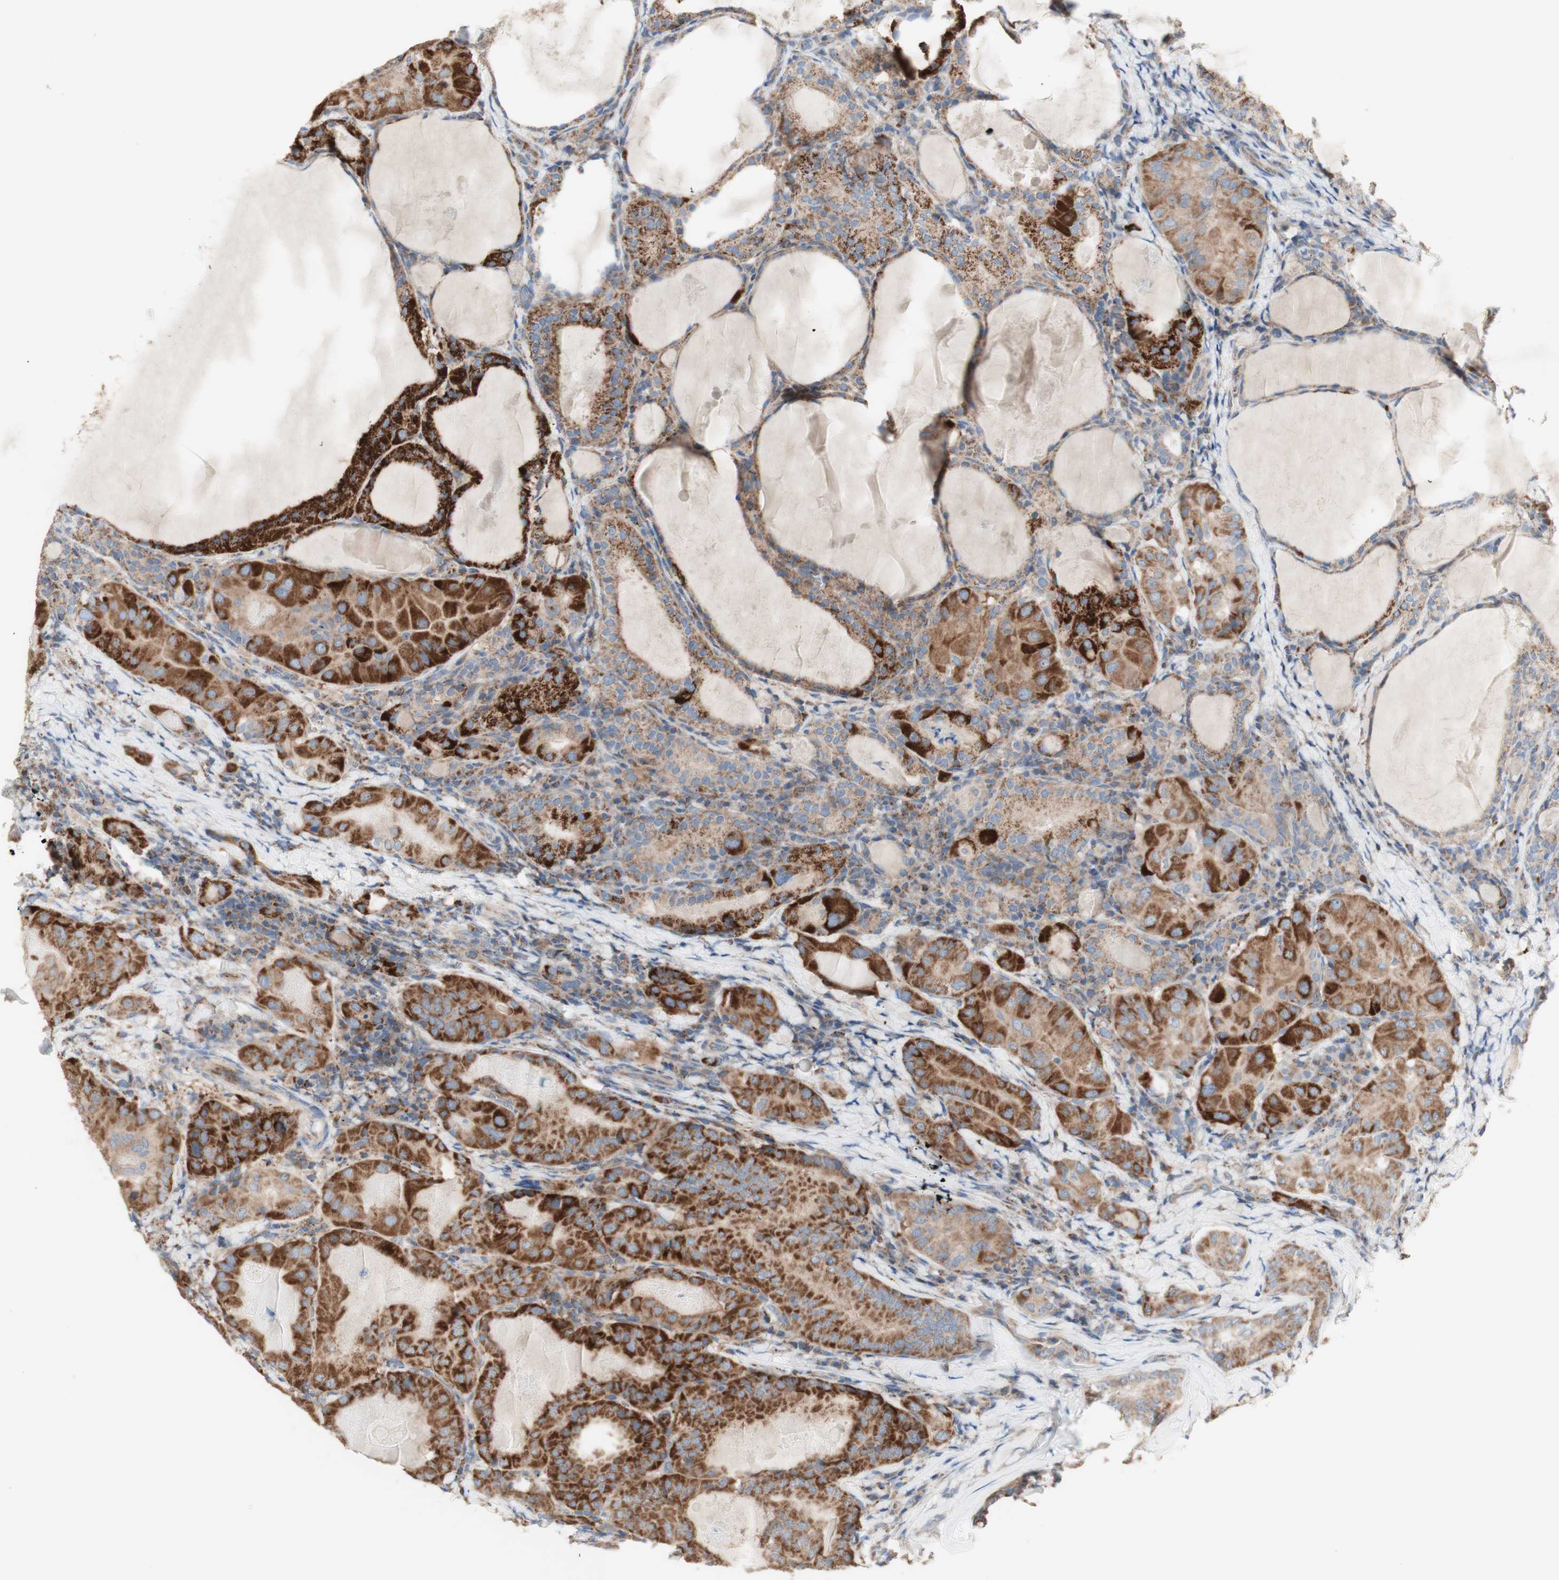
{"staining": {"intensity": "strong", "quantity": "25%-75%", "location": "cytoplasmic/membranous"}, "tissue": "thyroid cancer", "cell_type": "Tumor cells", "image_type": "cancer", "snomed": [{"axis": "morphology", "description": "Papillary adenocarcinoma, NOS"}, {"axis": "topography", "description": "Thyroid gland"}], "caption": "Strong cytoplasmic/membranous staining is present in approximately 25%-75% of tumor cells in papillary adenocarcinoma (thyroid).", "gene": "C3orf52", "patient": {"sex": "female", "age": 42}}